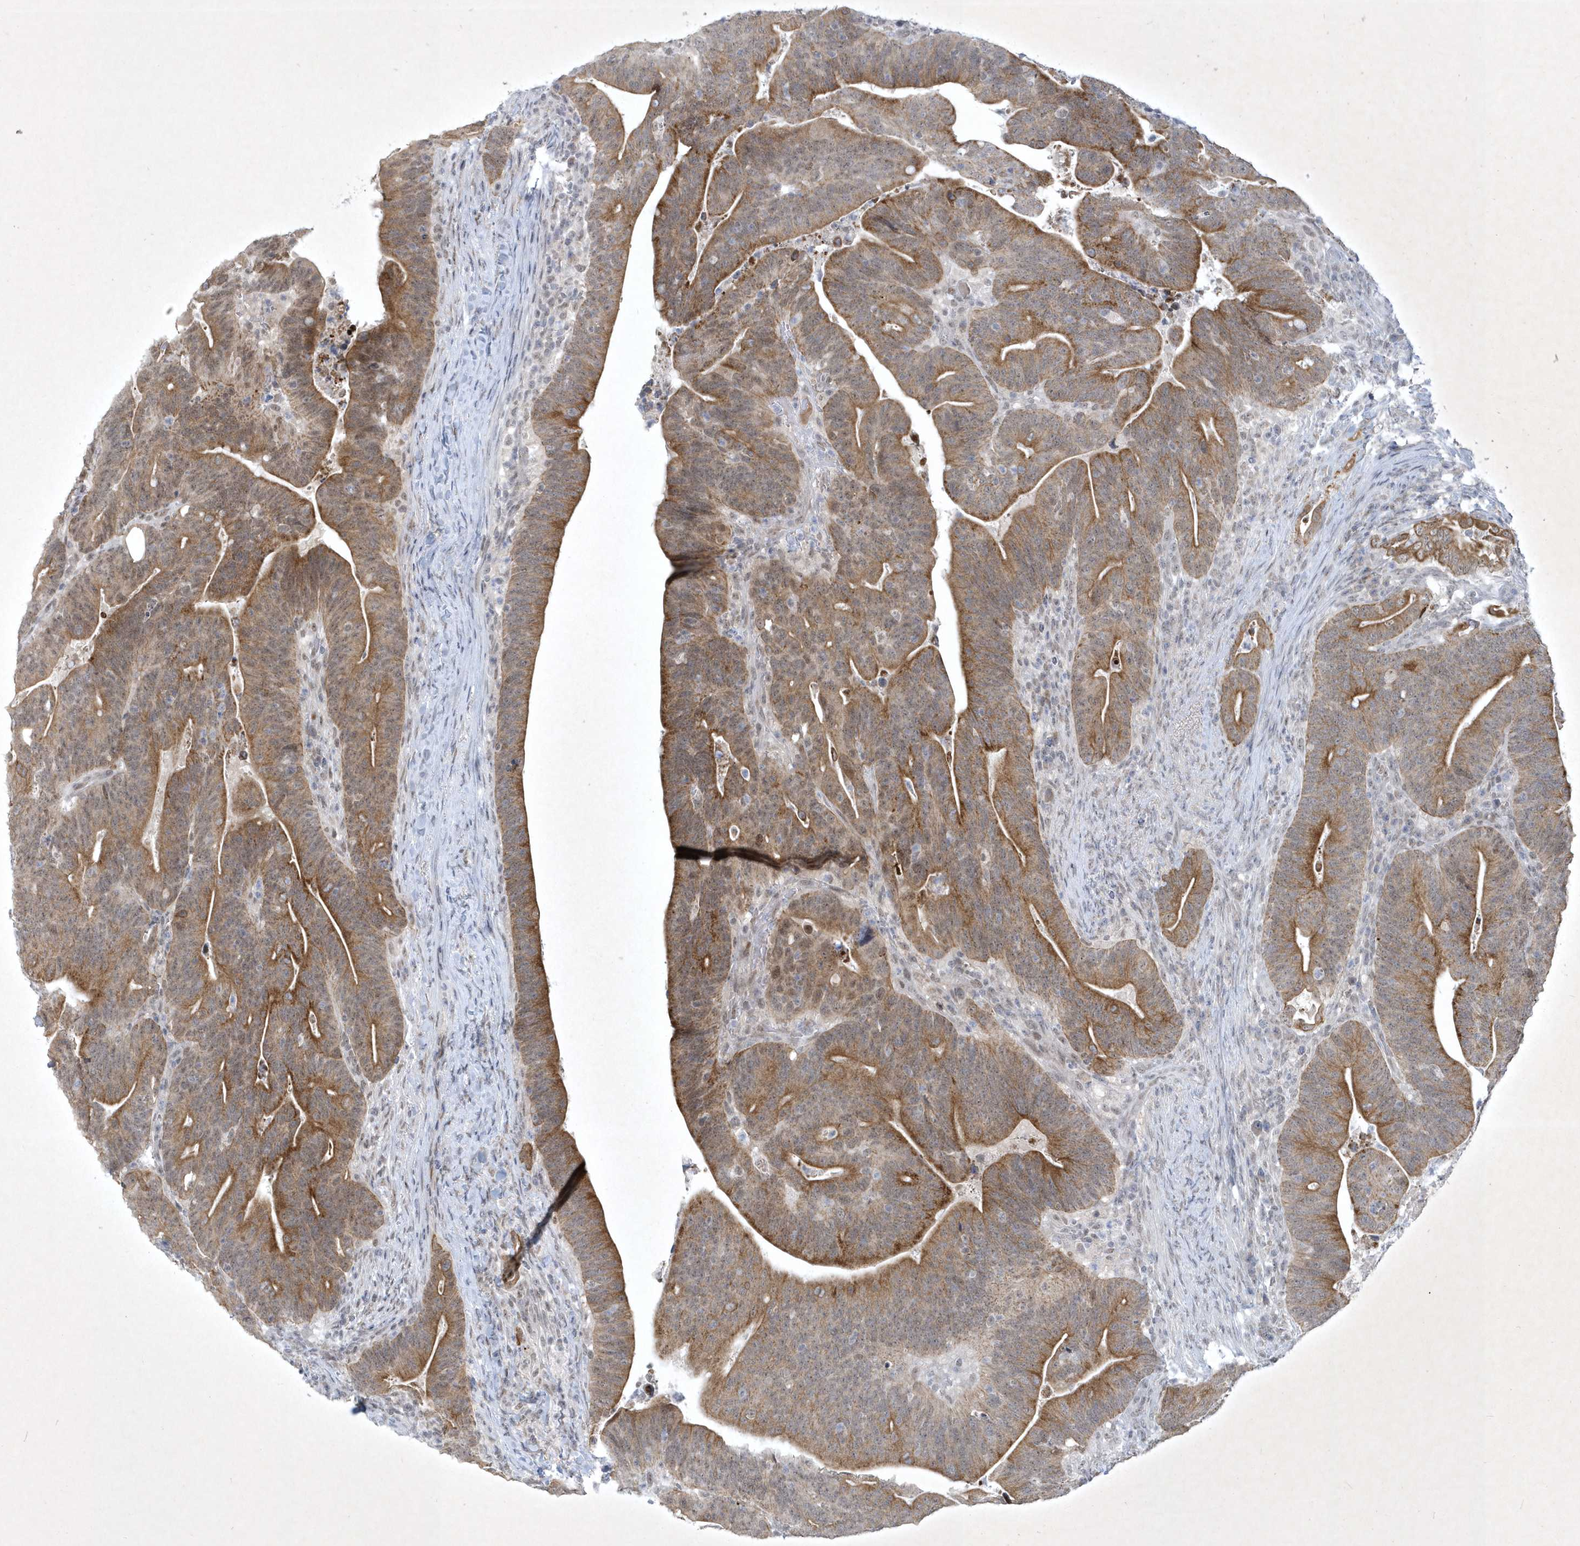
{"staining": {"intensity": "moderate", "quantity": ">75%", "location": "cytoplasmic/membranous"}, "tissue": "colorectal cancer", "cell_type": "Tumor cells", "image_type": "cancer", "snomed": [{"axis": "morphology", "description": "Adenocarcinoma, NOS"}, {"axis": "topography", "description": "Colon"}], "caption": "A brown stain highlights moderate cytoplasmic/membranous expression of a protein in adenocarcinoma (colorectal) tumor cells.", "gene": "ZBTB9", "patient": {"sex": "female", "age": 66}}